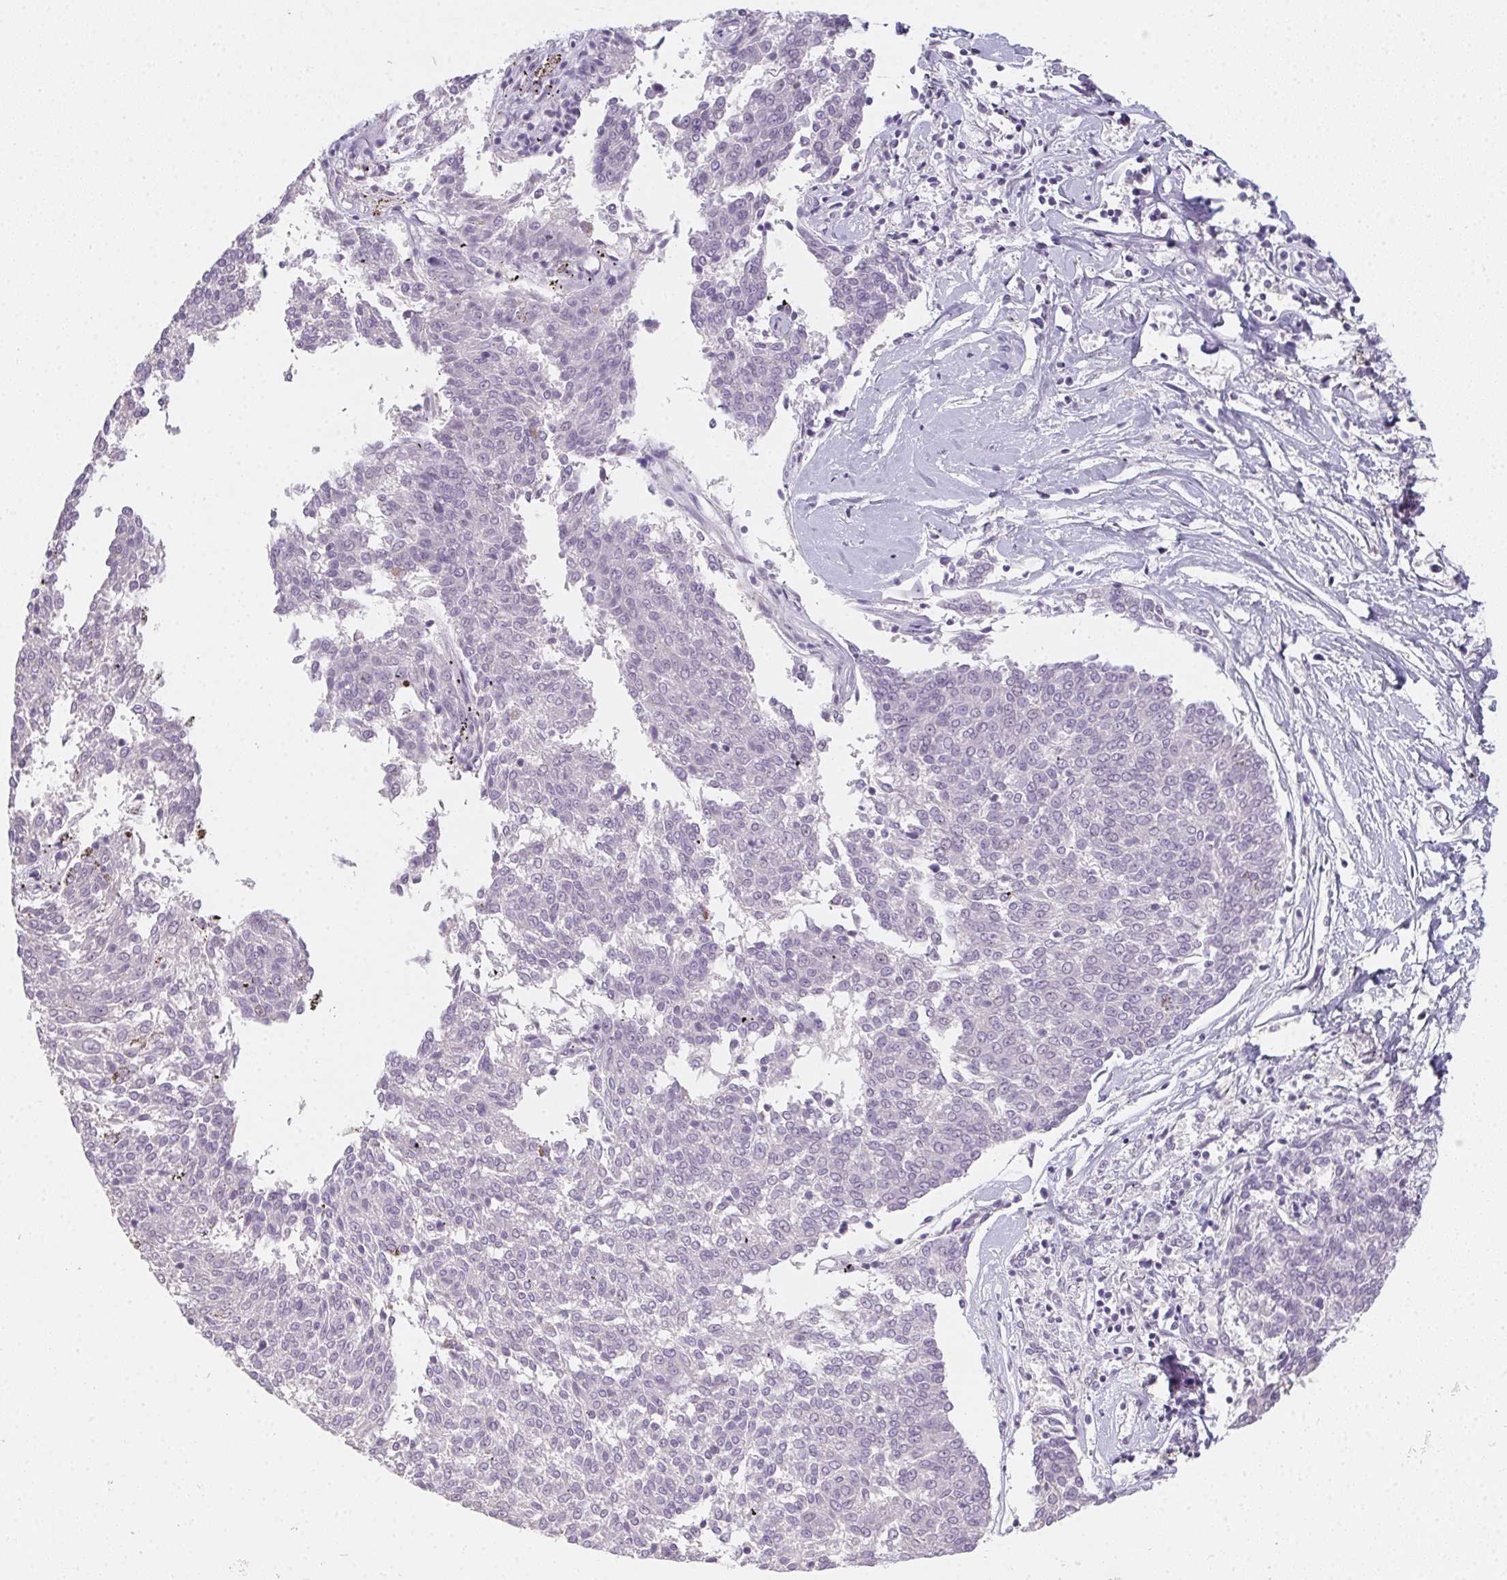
{"staining": {"intensity": "negative", "quantity": "none", "location": "none"}, "tissue": "melanoma", "cell_type": "Tumor cells", "image_type": "cancer", "snomed": [{"axis": "morphology", "description": "Malignant melanoma, NOS"}, {"axis": "topography", "description": "Skin"}], "caption": "Immunohistochemistry (IHC) photomicrograph of malignant melanoma stained for a protein (brown), which reveals no staining in tumor cells.", "gene": "ZBBX", "patient": {"sex": "female", "age": 72}}